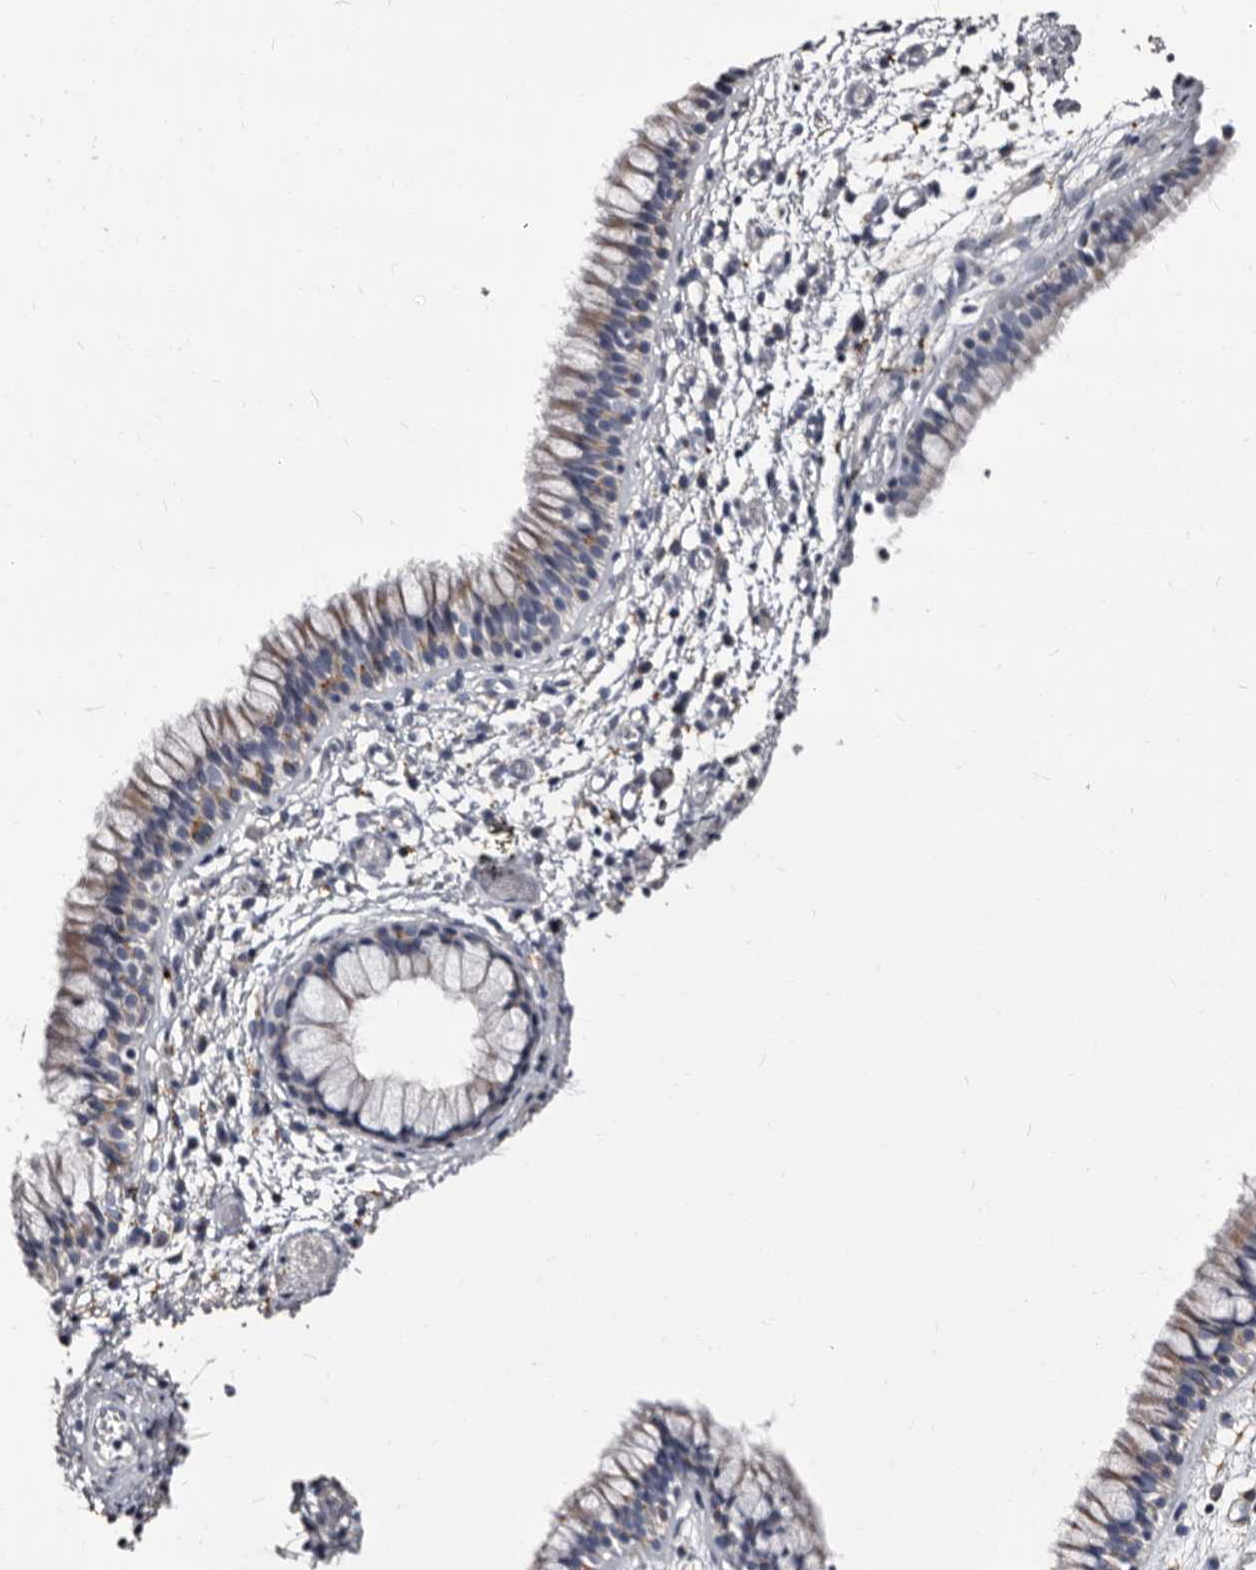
{"staining": {"intensity": "weak", "quantity": "25%-75%", "location": "cytoplasmic/membranous"}, "tissue": "nasopharynx", "cell_type": "Respiratory epithelial cells", "image_type": "normal", "snomed": [{"axis": "morphology", "description": "Normal tissue, NOS"}, {"axis": "morphology", "description": "Inflammation, NOS"}, {"axis": "topography", "description": "Nasopharynx"}], "caption": "DAB (3,3'-diaminobenzidine) immunohistochemical staining of normal nasopharynx demonstrates weak cytoplasmic/membranous protein positivity in about 25%-75% of respiratory epithelial cells.", "gene": "AUNIP", "patient": {"sex": "male", "age": 48}}